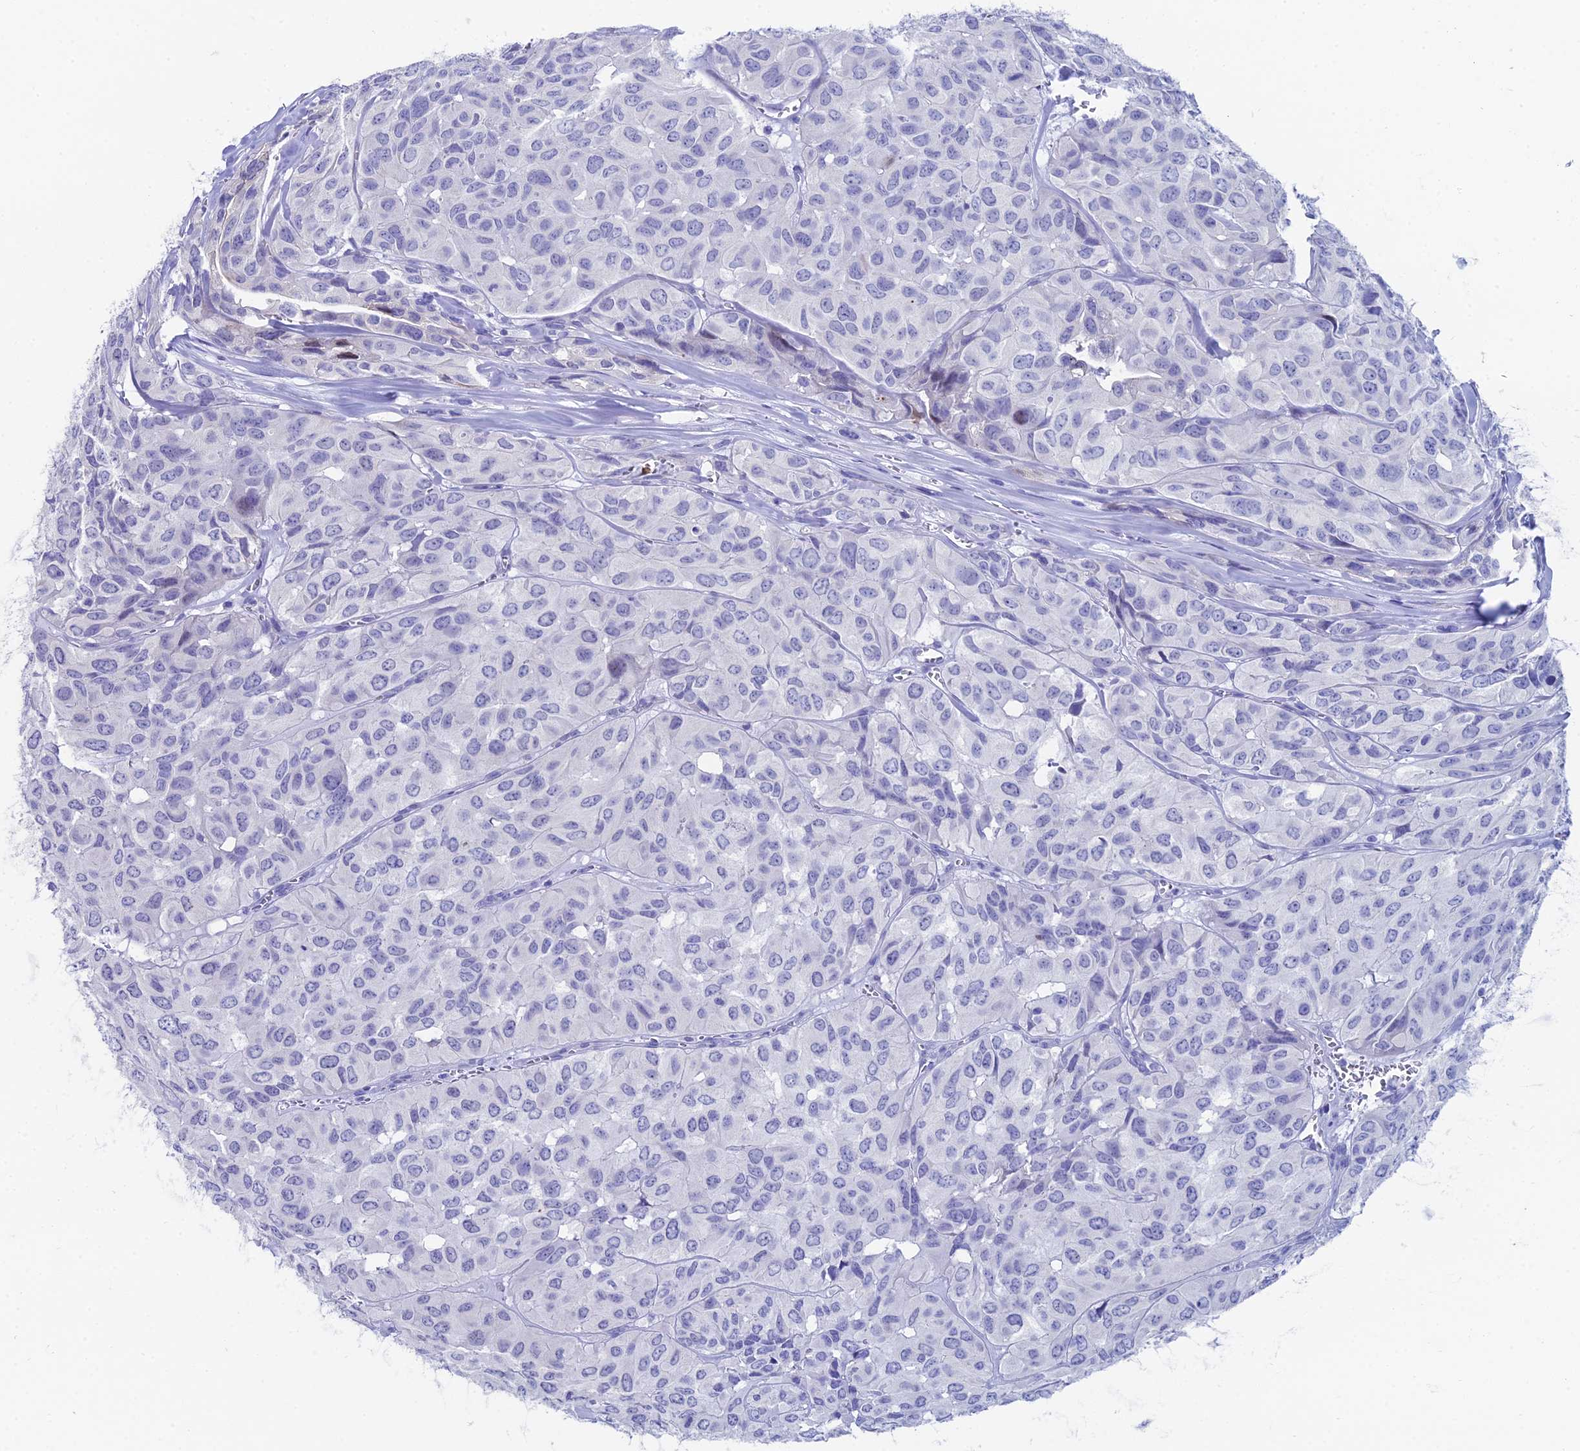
{"staining": {"intensity": "negative", "quantity": "none", "location": "none"}, "tissue": "head and neck cancer", "cell_type": "Tumor cells", "image_type": "cancer", "snomed": [{"axis": "morphology", "description": "Adenocarcinoma, NOS"}, {"axis": "topography", "description": "Salivary gland, NOS"}, {"axis": "topography", "description": "Head-Neck"}], "caption": "Tumor cells show no significant protein positivity in head and neck adenocarcinoma. (DAB (3,3'-diaminobenzidine) immunohistochemistry (IHC) with hematoxylin counter stain).", "gene": "HSPA1L", "patient": {"sex": "female", "age": 76}}